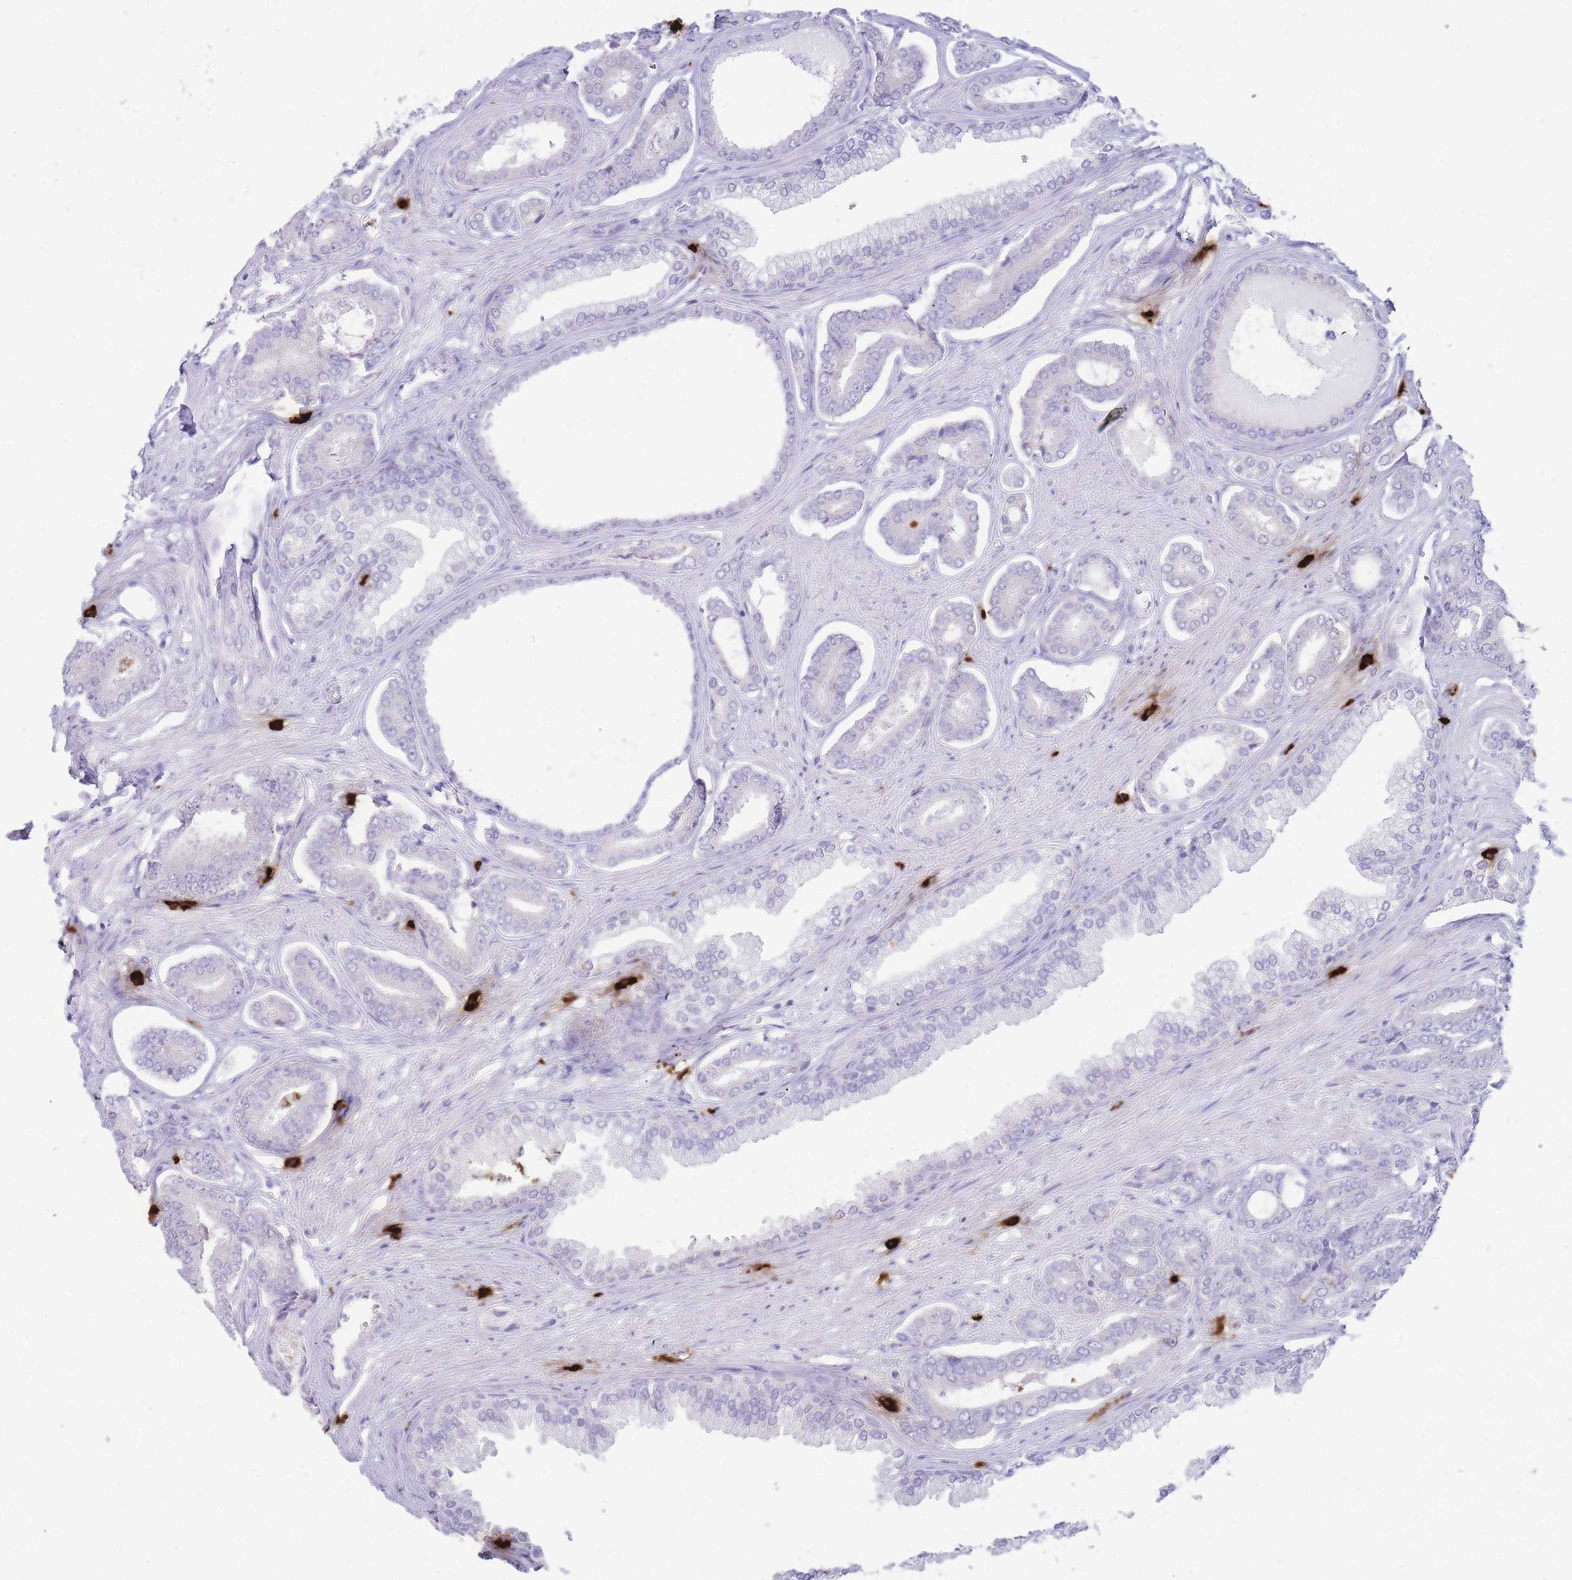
{"staining": {"intensity": "negative", "quantity": "none", "location": "none"}, "tissue": "prostate cancer", "cell_type": "Tumor cells", "image_type": "cancer", "snomed": [{"axis": "morphology", "description": "Adenocarcinoma, NOS"}, {"axis": "topography", "description": "Prostate and seminal vesicle, NOS"}], "caption": "This is an IHC photomicrograph of prostate cancer (adenocarcinoma). There is no staining in tumor cells.", "gene": "TPSAB1", "patient": {"sex": "male", "age": 76}}